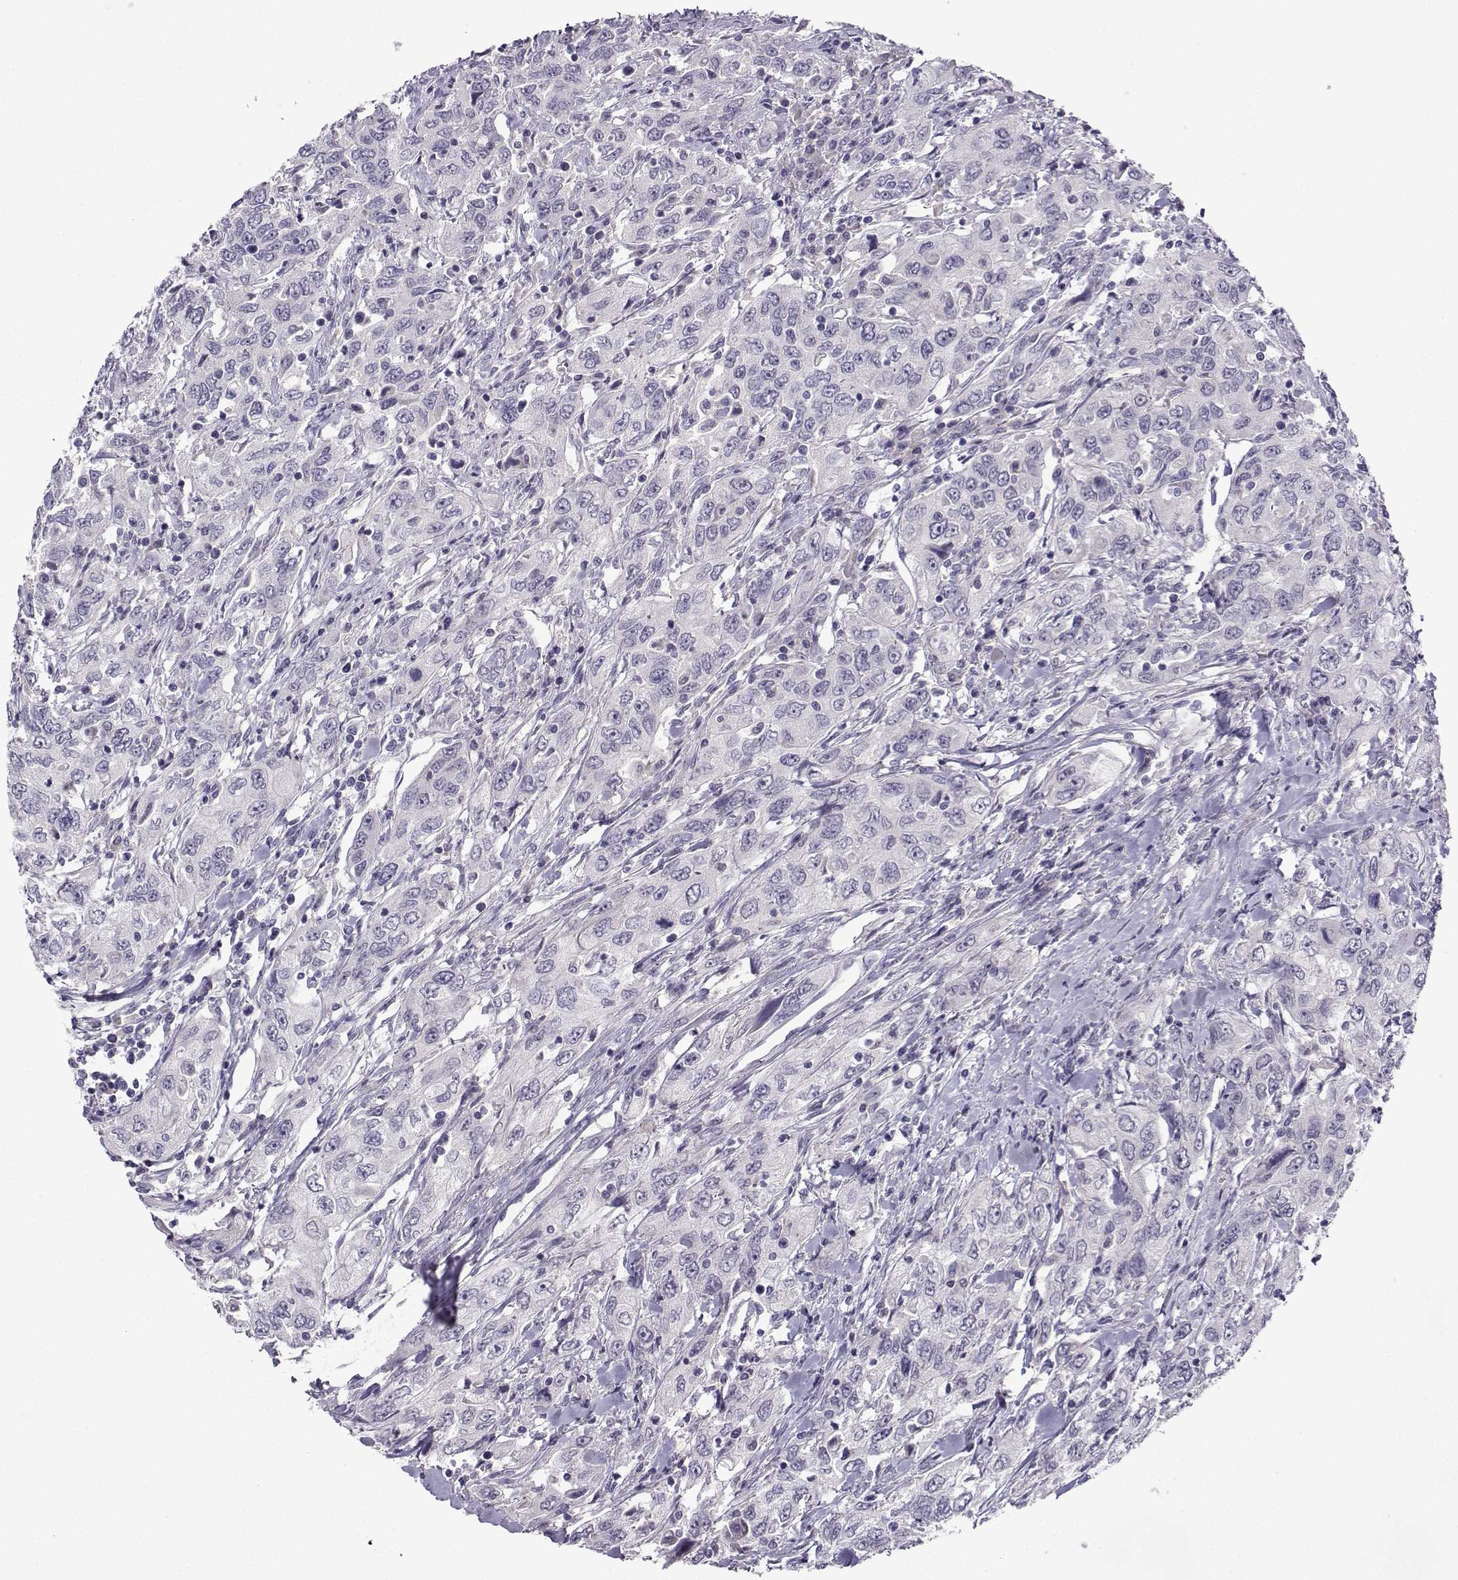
{"staining": {"intensity": "negative", "quantity": "none", "location": "none"}, "tissue": "urothelial cancer", "cell_type": "Tumor cells", "image_type": "cancer", "snomed": [{"axis": "morphology", "description": "Urothelial carcinoma, High grade"}, {"axis": "topography", "description": "Urinary bladder"}], "caption": "Urothelial cancer was stained to show a protein in brown. There is no significant positivity in tumor cells.", "gene": "CRYBB1", "patient": {"sex": "male", "age": 76}}